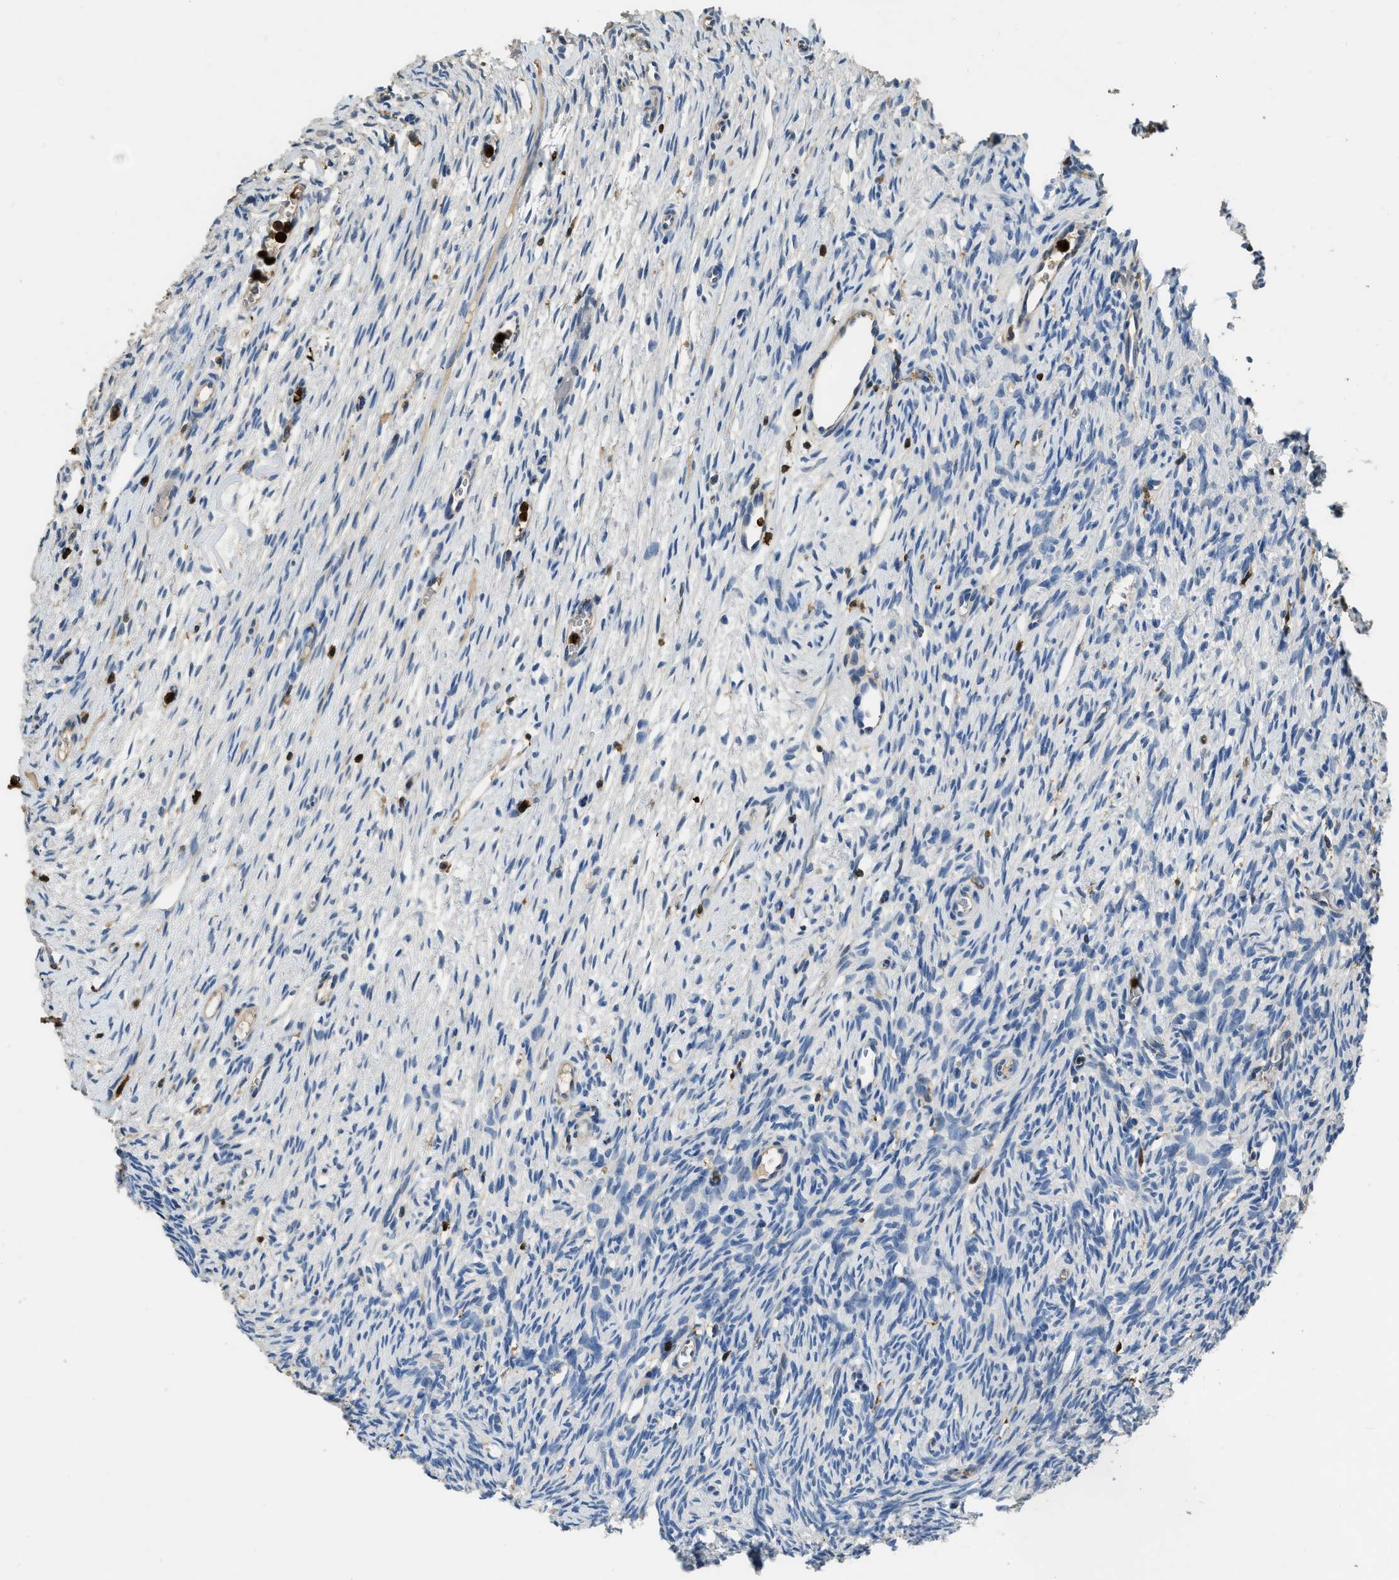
{"staining": {"intensity": "negative", "quantity": "none", "location": "none"}, "tissue": "ovary", "cell_type": "Follicle cells", "image_type": "normal", "snomed": [{"axis": "morphology", "description": "Normal tissue, NOS"}, {"axis": "topography", "description": "Ovary"}], "caption": "An immunohistochemistry (IHC) micrograph of benign ovary is shown. There is no staining in follicle cells of ovary.", "gene": "ARHGDIB", "patient": {"sex": "female", "age": 33}}